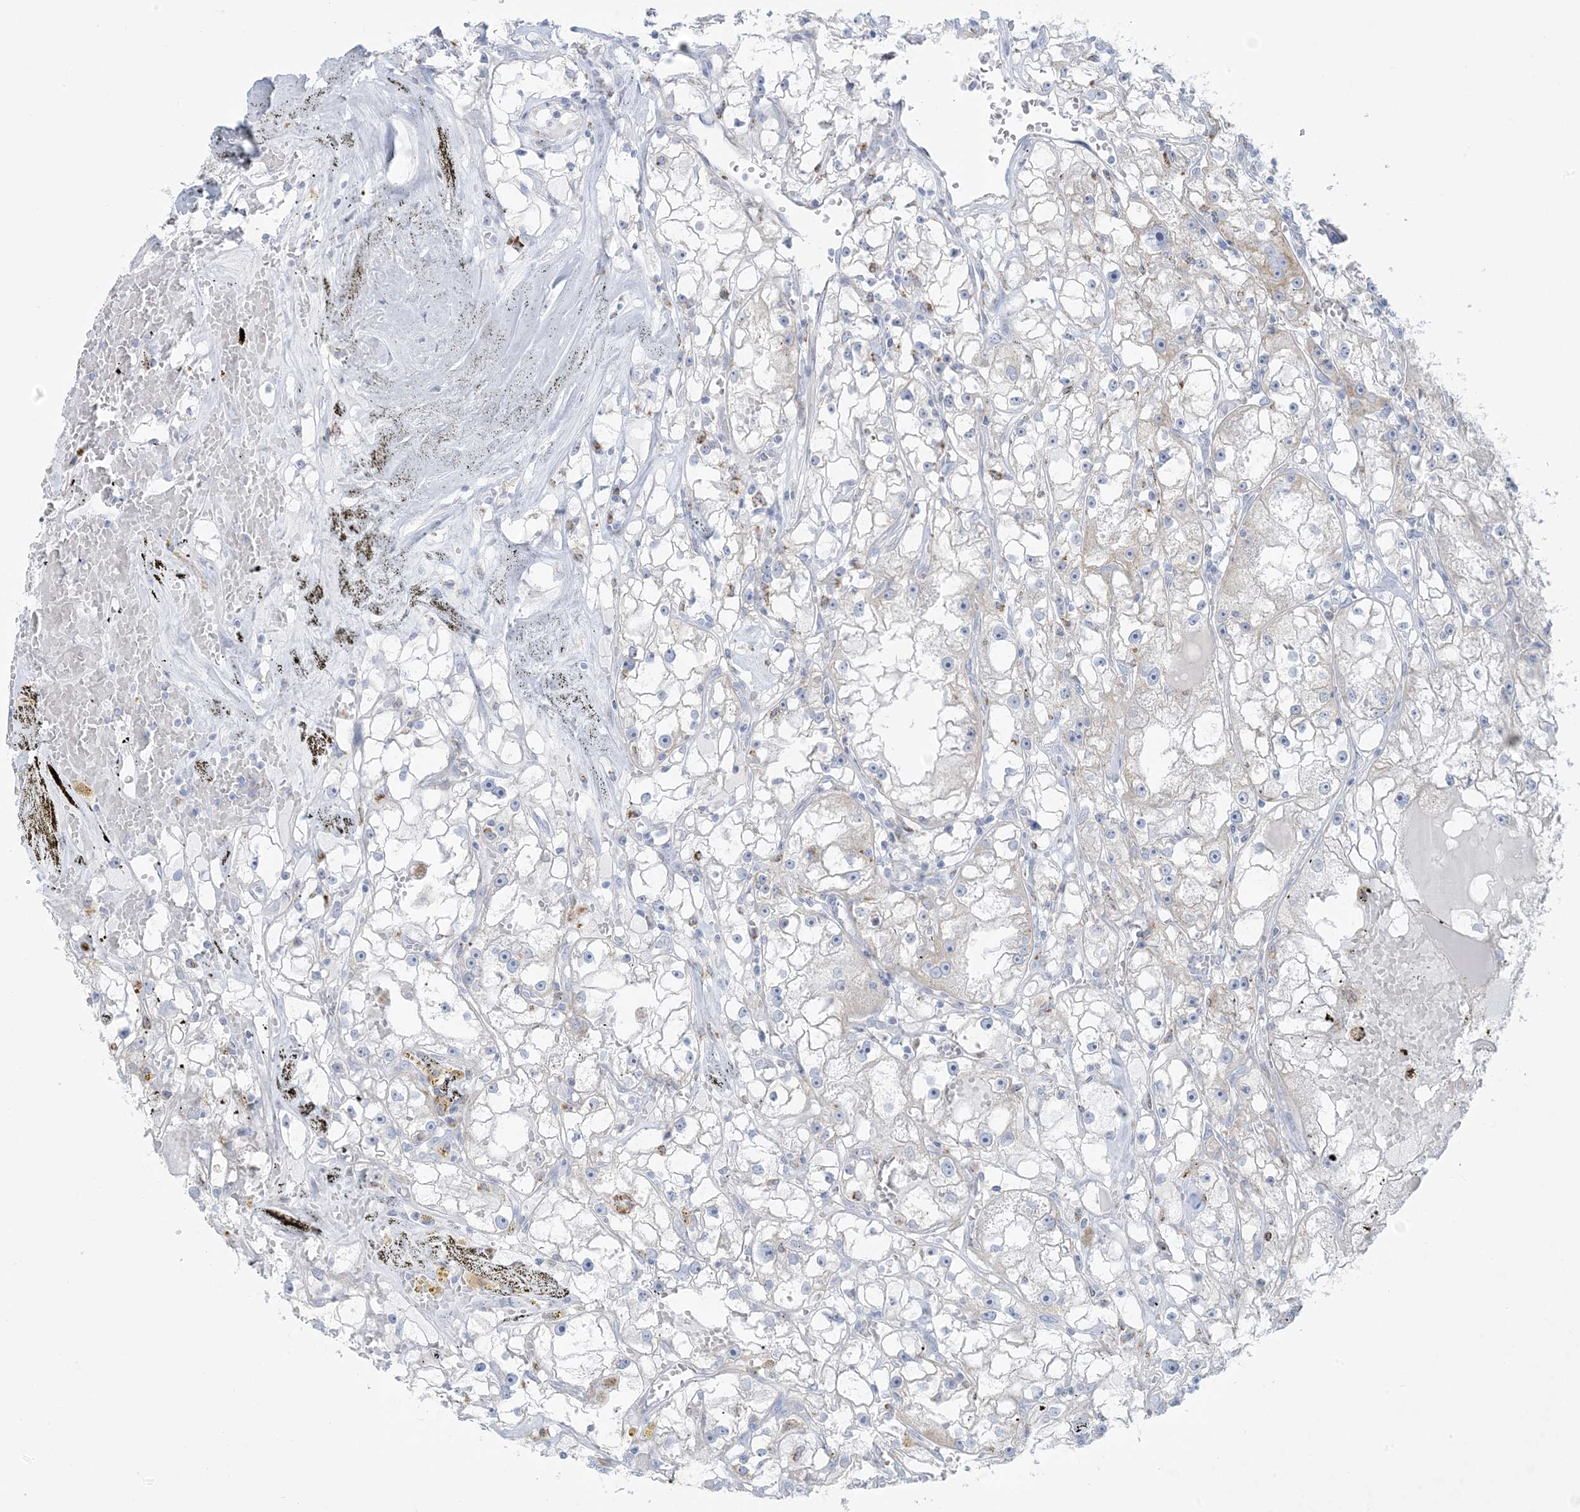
{"staining": {"intensity": "negative", "quantity": "none", "location": "none"}, "tissue": "renal cancer", "cell_type": "Tumor cells", "image_type": "cancer", "snomed": [{"axis": "morphology", "description": "Adenocarcinoma, NOS"}, {"axis": "topography", "description": "Kidney"}], "caption": "An image of adenocarcinoma (renal) stained for a protein demonstrates no brown staining in tumor cells.", "gene": "ZDHHC4", "patient": {"sex": "male", "age": 56}}